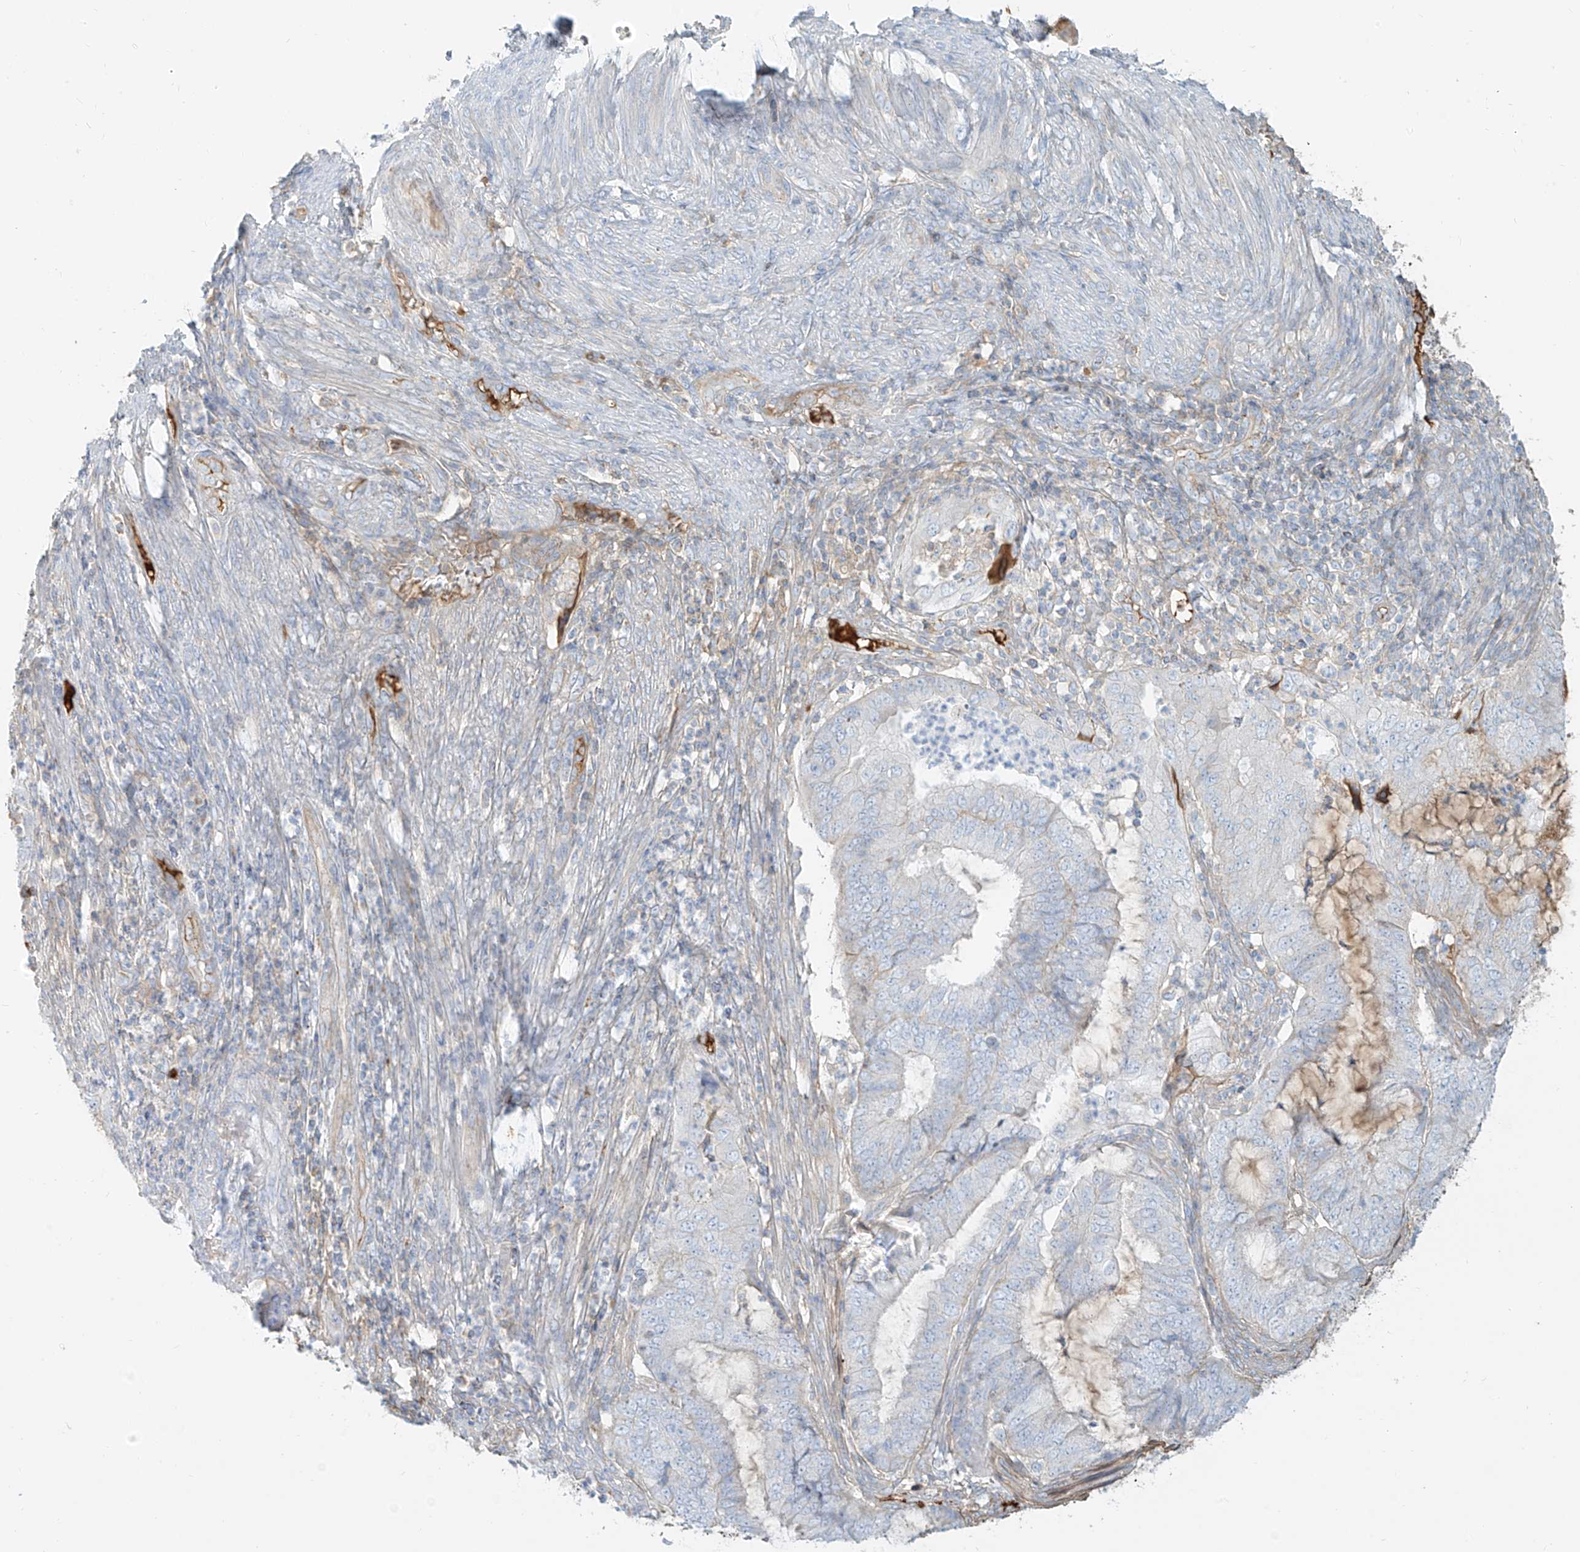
{"staining": {"intensity": "negative", "quantity": "none", "location": "none"}, "tissue": "endometrial cancer", "cell_type": "Tumor cells", "image_type": "cancer", "snomed": [{"axis": "morphology", "description": "Adenocarcinoma, NOS"}, {"axis": "topography", "description": "Endometrium"}], "caption": "IHC micrograph of adenocarcinoma (endometrial) stained for a protein (brown), which shows no positivity in tumor cells.", "gene": "OCSTAMP", "patient": {"sex": "female", "age": 51}}